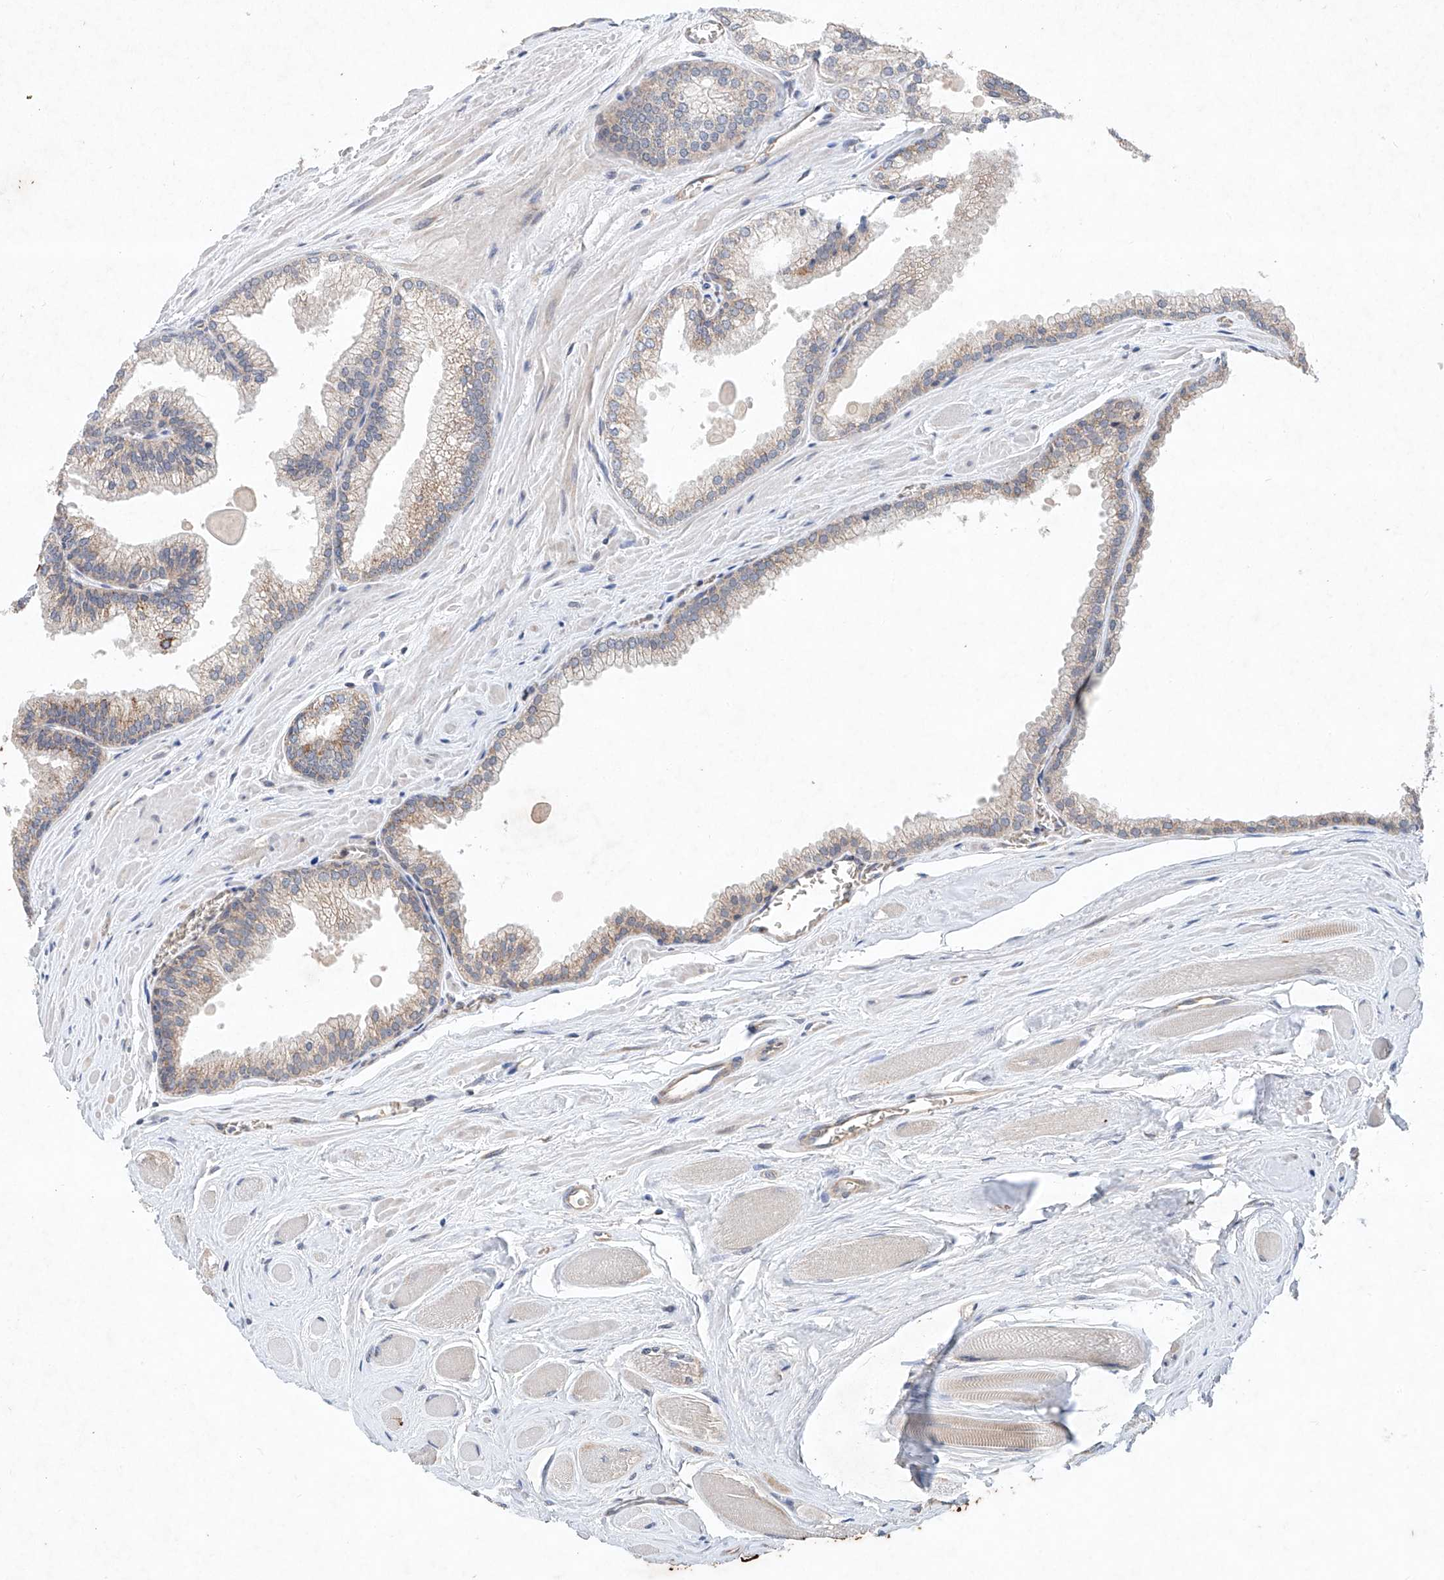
{"staining": {"intensity": "negative", "quantity": "none", "location": "none"}, "tissue": "prostate cancer", "cell_type": "Tumor cells", "image_type": "cancer", "snomed": [{"axis": "morphology", "description": "Adenocarcinoma, Low grade"}, {"axis": "topography", "description": "Prostate"}], "caption": "DAB immunohistochemical staining of human prostate cancer (adenocarcinoma (low-grade)) displays no significant staining in tumor cells.", "gene": "FASTK", "patient": {"sex": "male", "age": 59}}